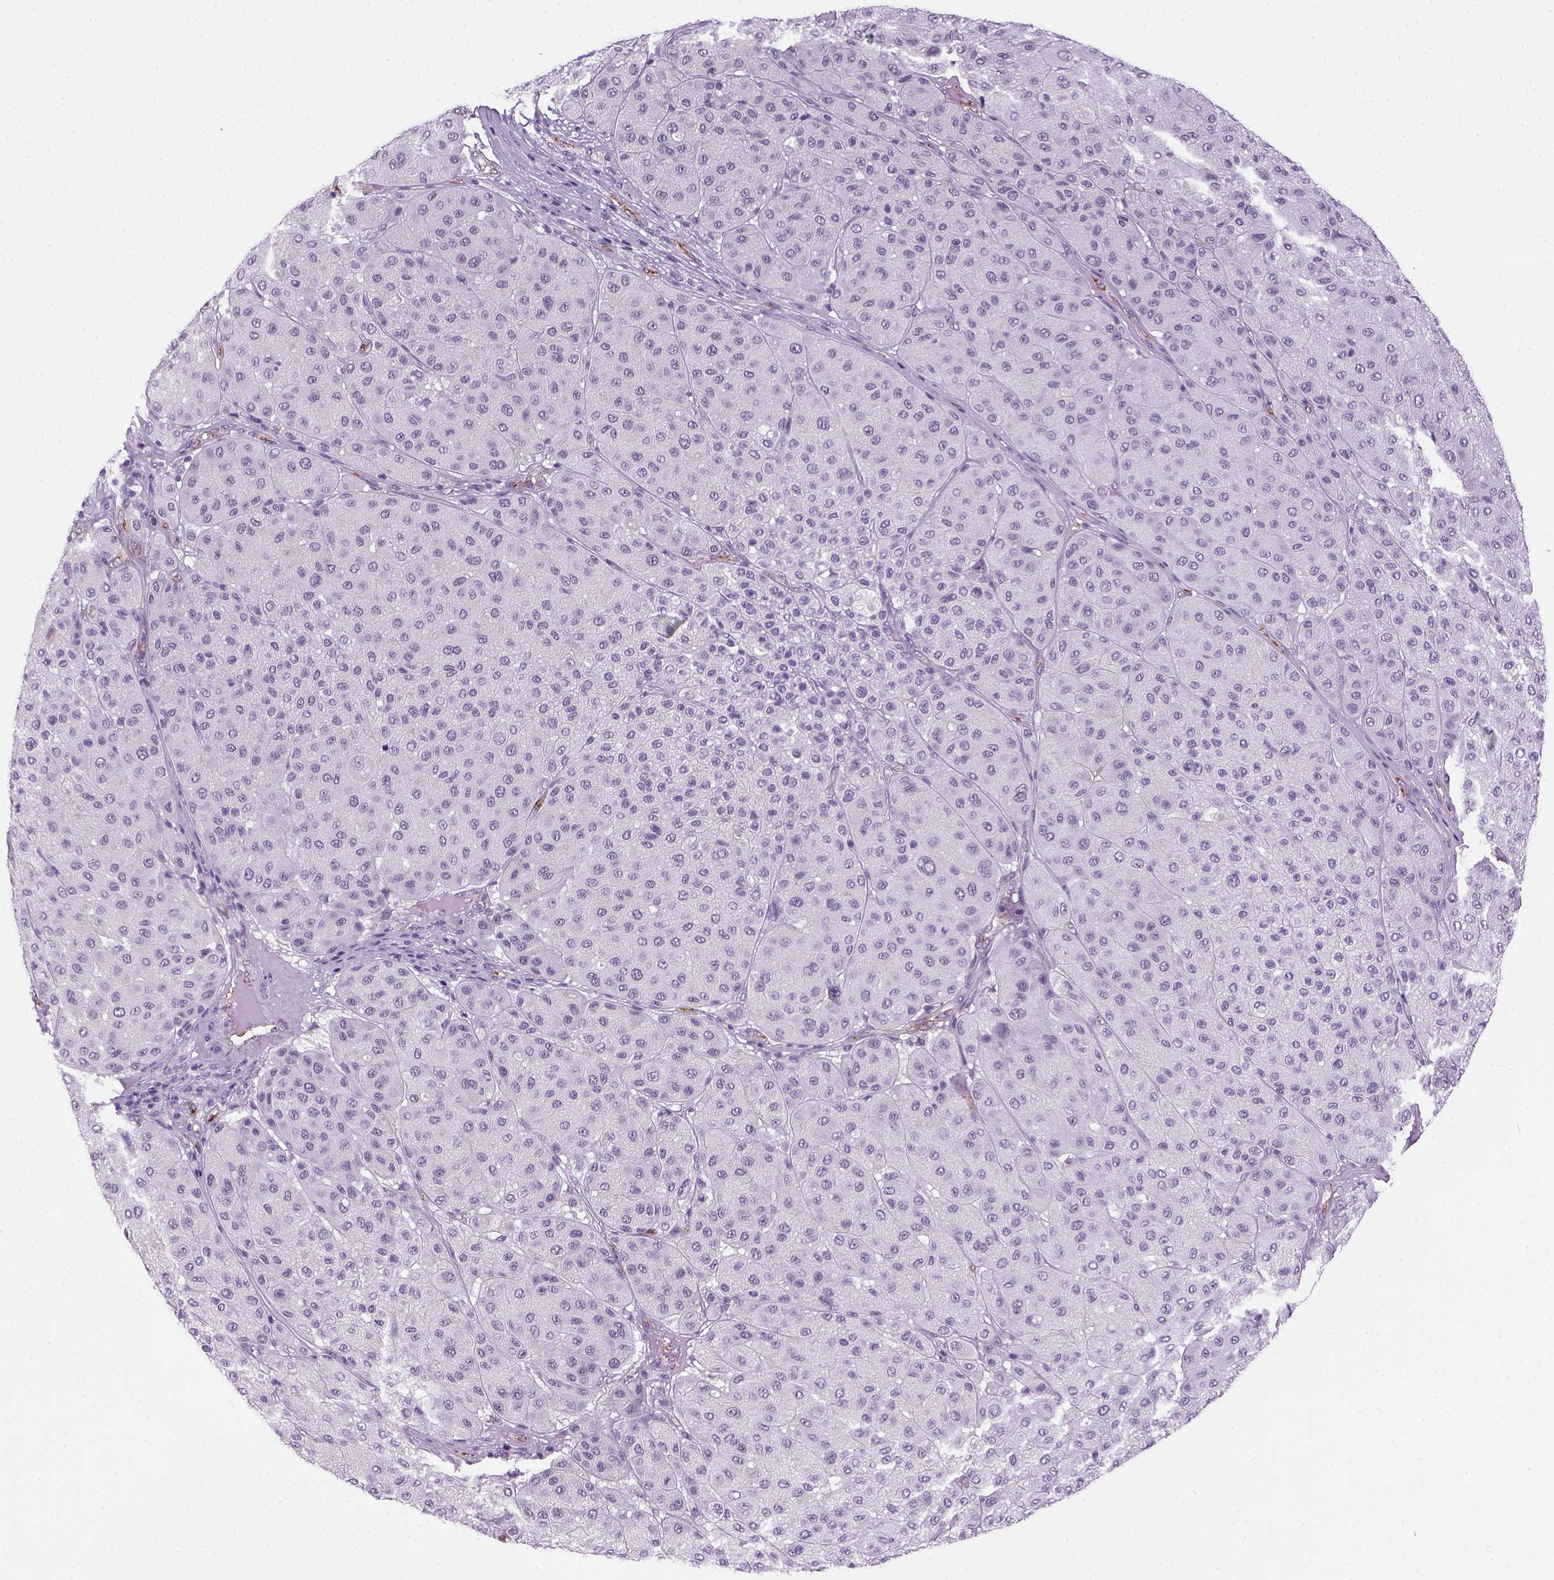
{"staining": {"intensity": "negative", "quantity": "none", "location": "none"}, "tissue": "melanoma", "cell_type": "Tumor cells", "image_type": "cancer", "snomed": [{"axis": "morphology", "description": "Malignant melanoma, Metastatic site"}, {"axis": "topography", "description": "Smooth muscle"}], "caption": "High magnification brightfield microscopy of melanoma stained with DAB (3,3'-diaminobenzidine) (brown) and counterstained with hematoxylin (blue): tumor cells show no significant expression.", "gene": "VWF", "patient": {"sex": "male", "age": 41}}